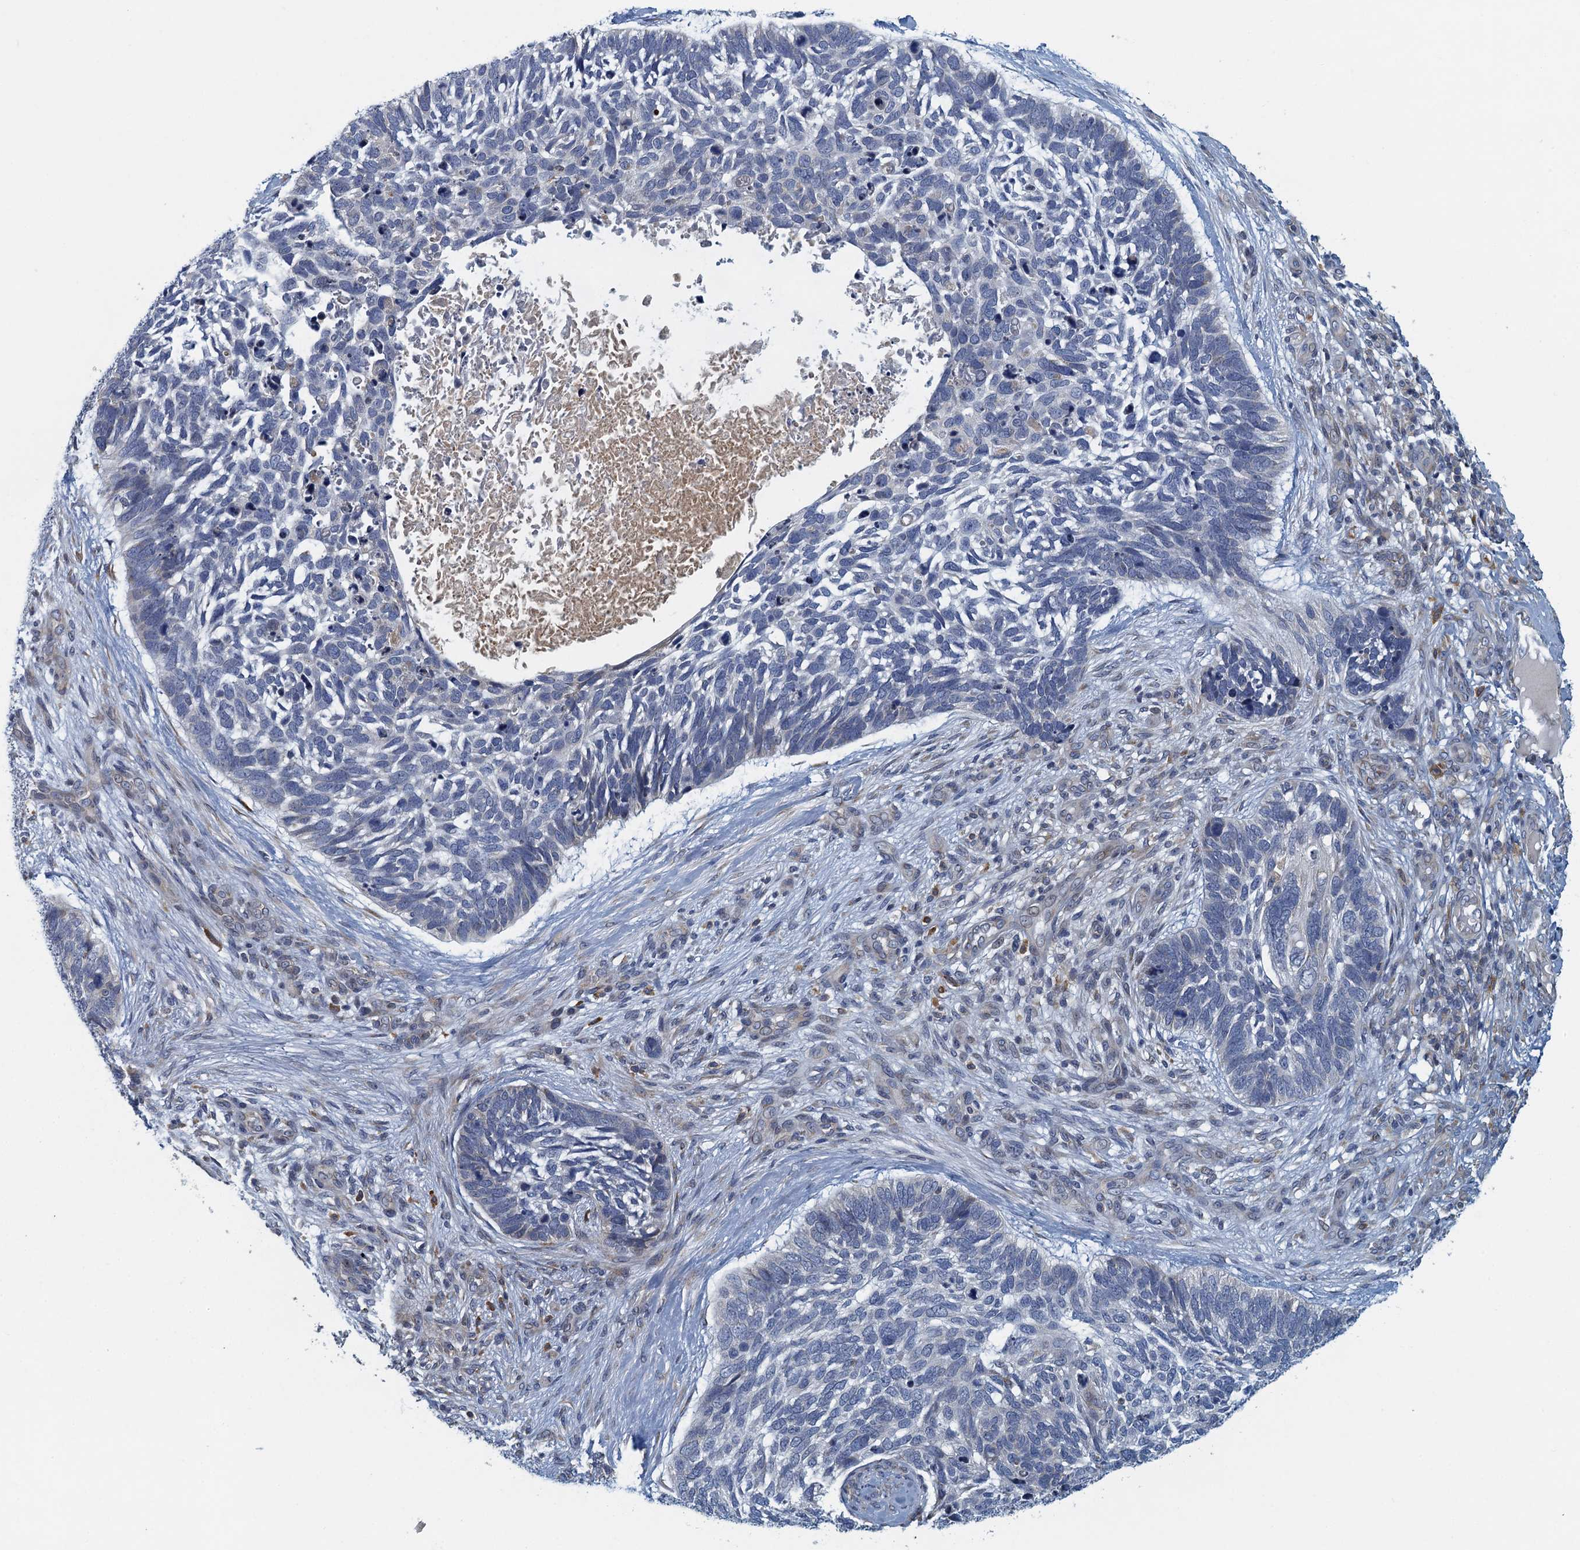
{"staining": {"intensity": "negative", "quantity": "none", "location": "none"}, "tissue": "skin cancer", "cell_type": "Tumor cells", "image_type": "cancer", "snomed": [{"axis": "morphology", "description": "Basal cell carcinoma"}, {"axis": "topography", "description": "Skin"}], "caption": "This is an IHC micrograph of skin cancer (basal cell carcinoma). There is no staining in tumor cells.", "gene": "ALG2", "patient": {"sex": "male", "age": 88}}